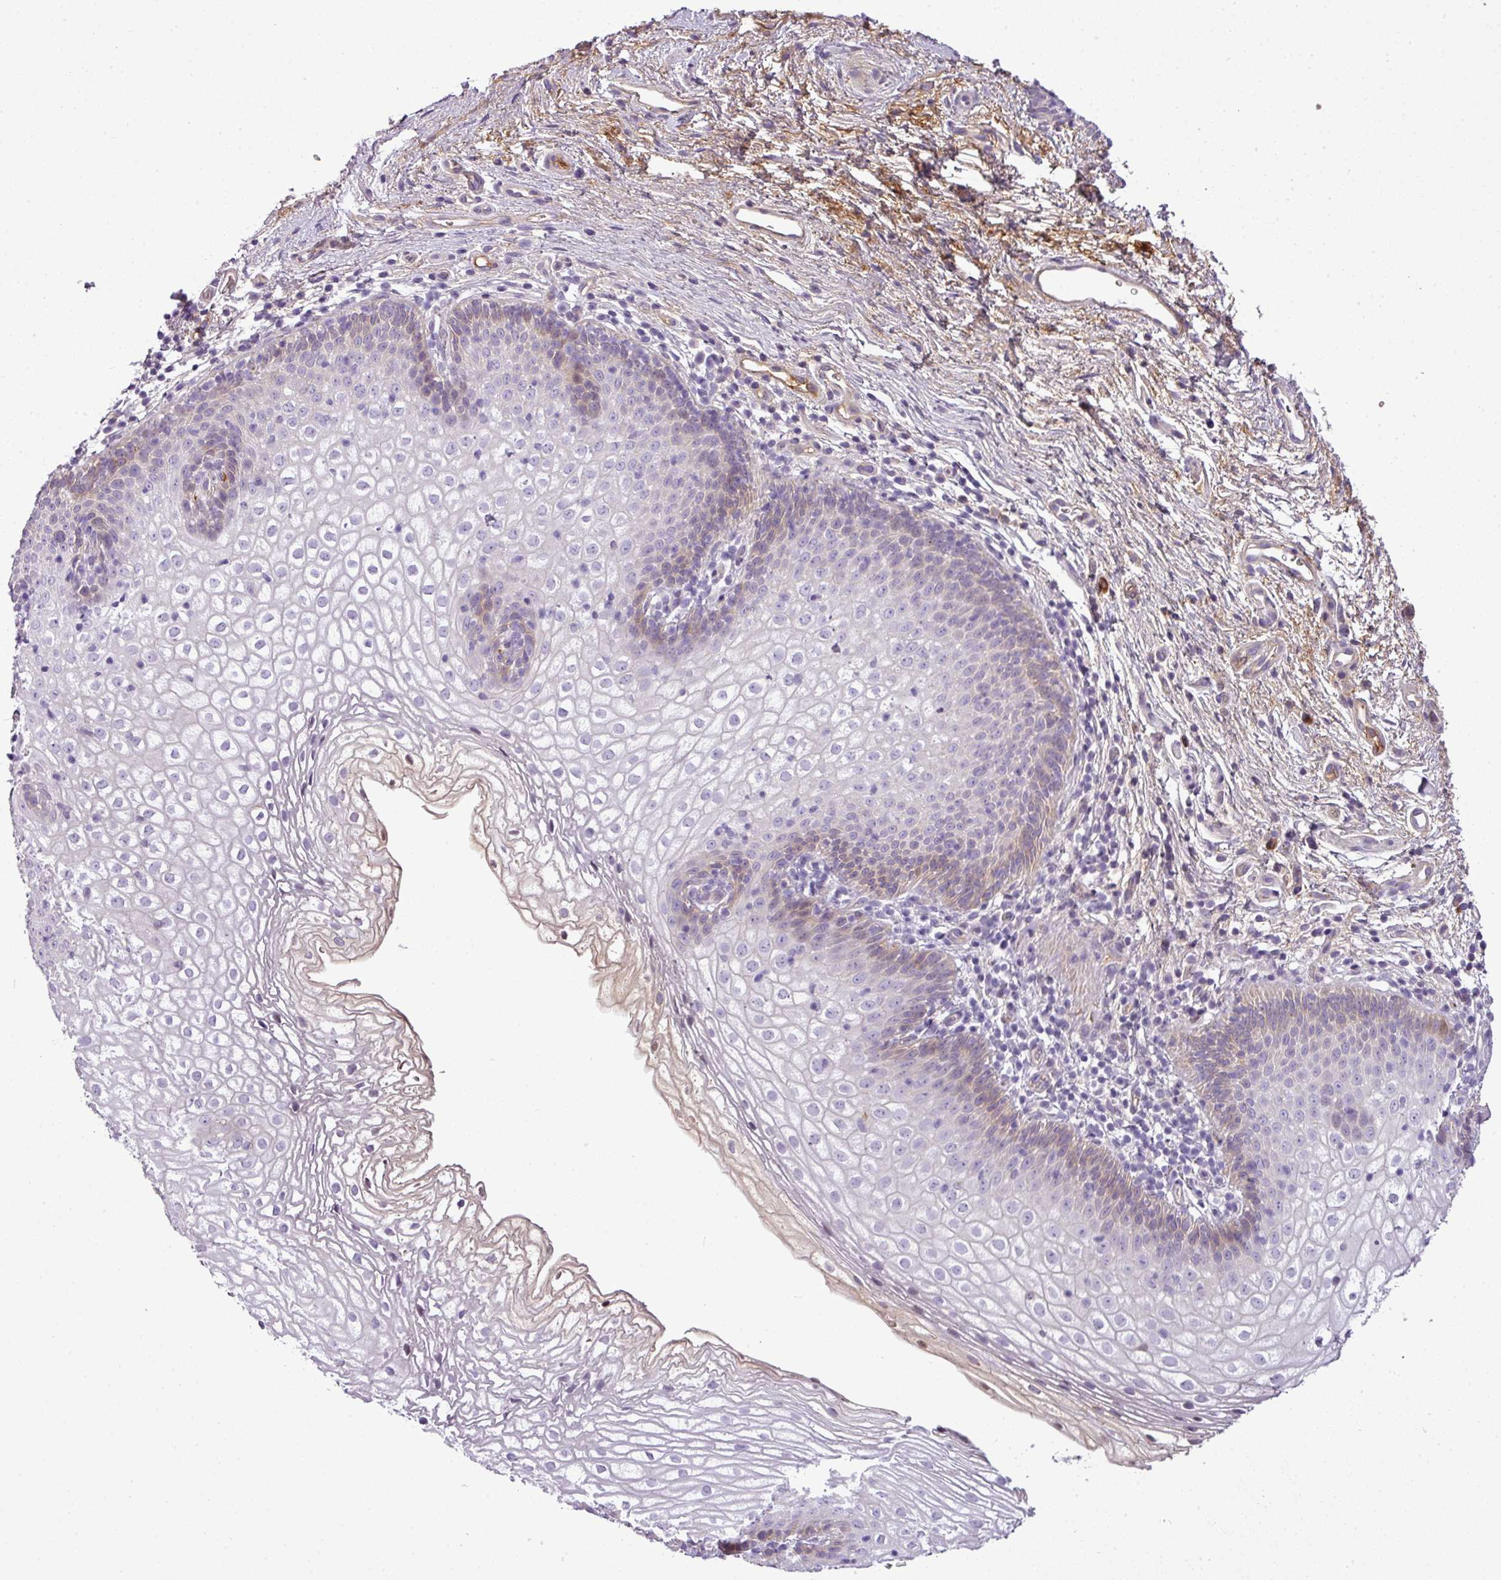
{"staining": {"intensity": "weak", "quantity": "<25%", "location": "cytoplasmic/membranous"}, "tissue": "vagina", "cell_type": "Squamous epithelial cells", "image_type": "normal", "snomed": [{"axis": "morphology", "description": "Normal tissue, NOS"}, {"axis": "topography", "description": "Vagina"}], "caption": "Protein analysis of unremarkable vagina reveals no significant positivity in squamous epithelial cells.", "gene": "C4A", "patient": {"sex": "female", "age": 47}}